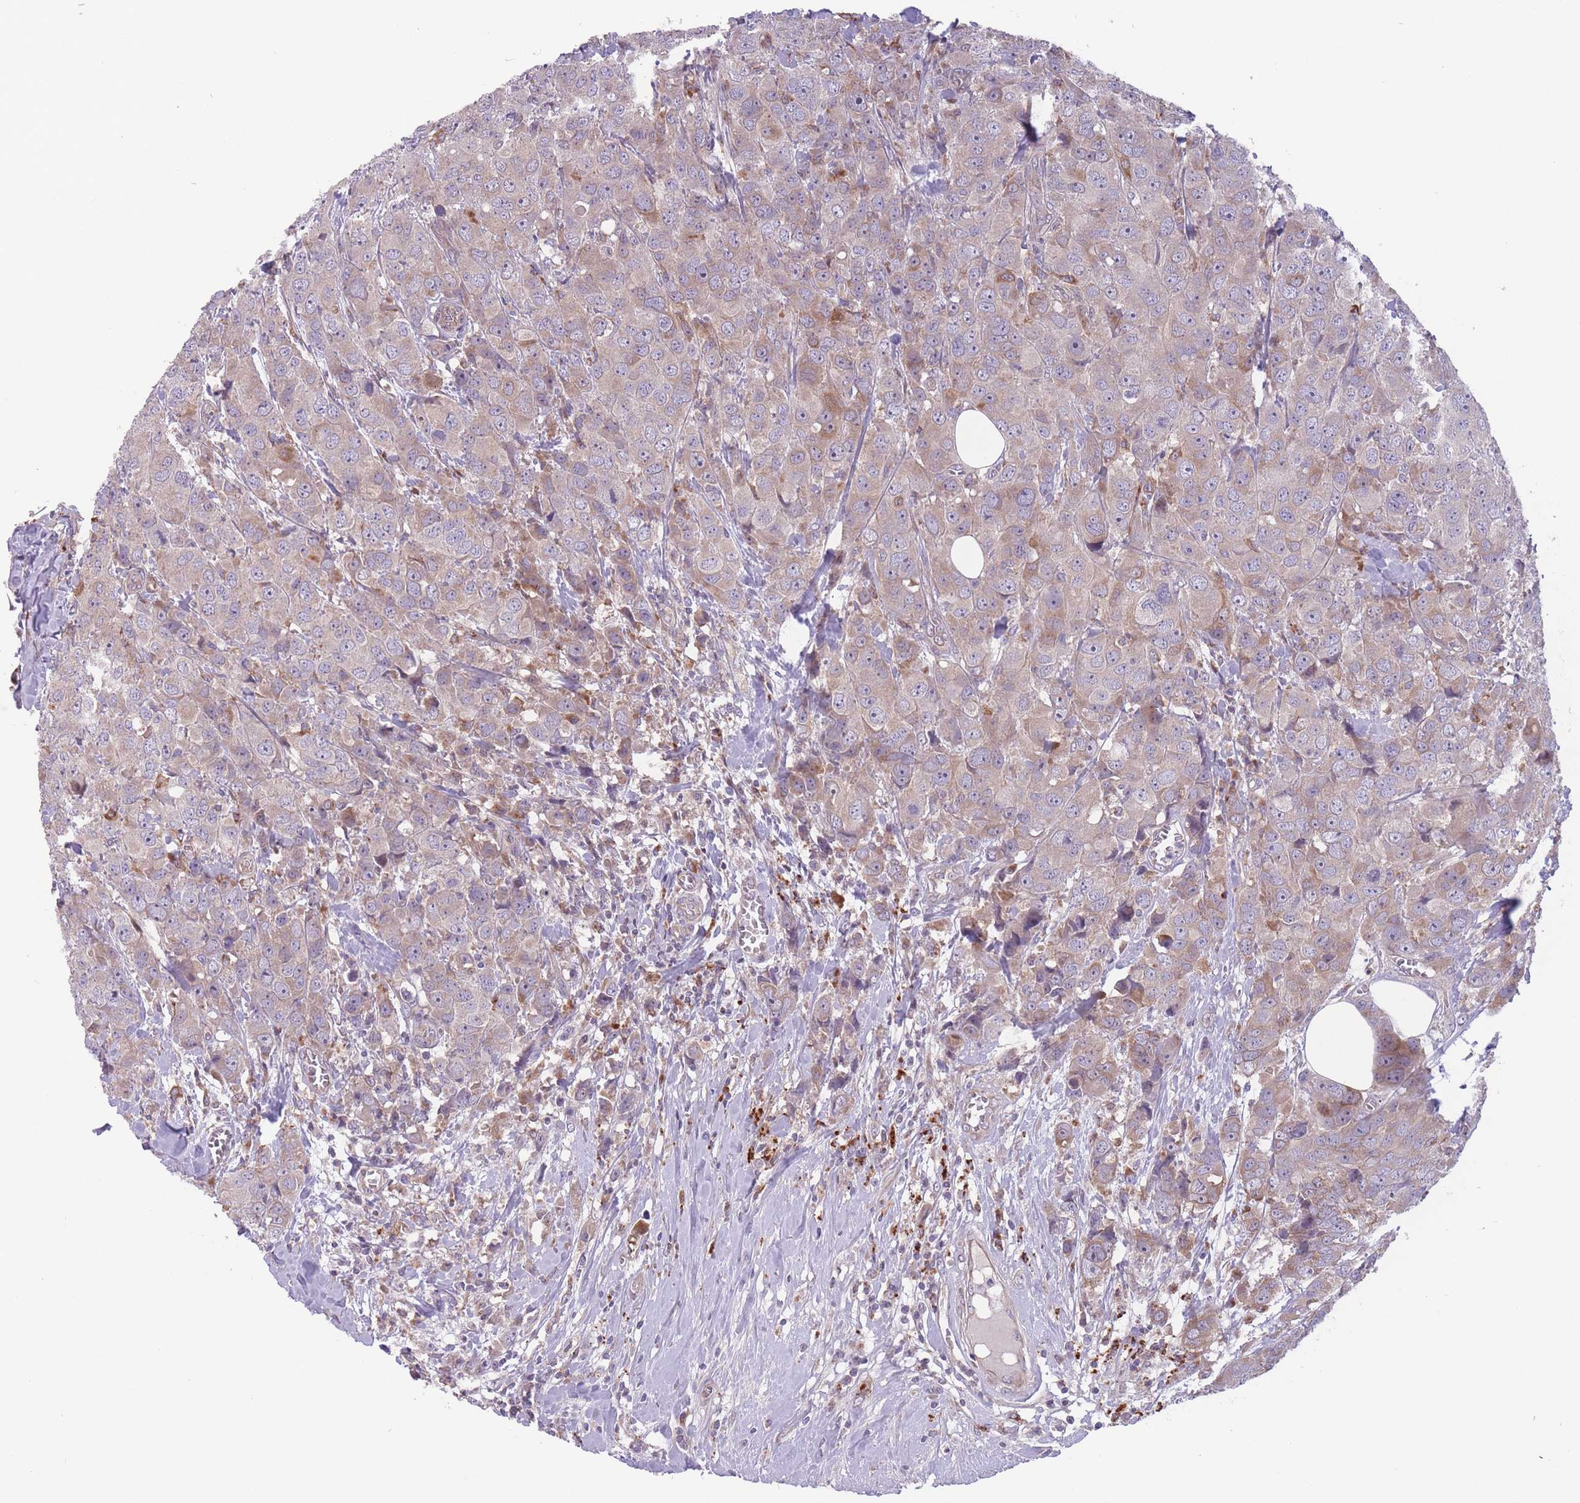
{"staining": {"intensity": "moderate", "quantity": "<25%", "location": "cytoplasmic/membranous"}, "tissue": "breast cancer", "cell_type": "Tumor cells", "image_type": "cancer", "snomed": [{"axis": "morphology", "description": "Duct carcinoma"}, {"axis": "topography", "description": "Breast"}], "caption": "Immunohistochemical staining of breast cancer (invasive ductal carcinoma) exhibits low levels of moderate cytoplasmic/membranous staining in approximately <25% of tumor cells.", "gene": "ITPKC", "patient": {"sex": "female", "age": 43}}